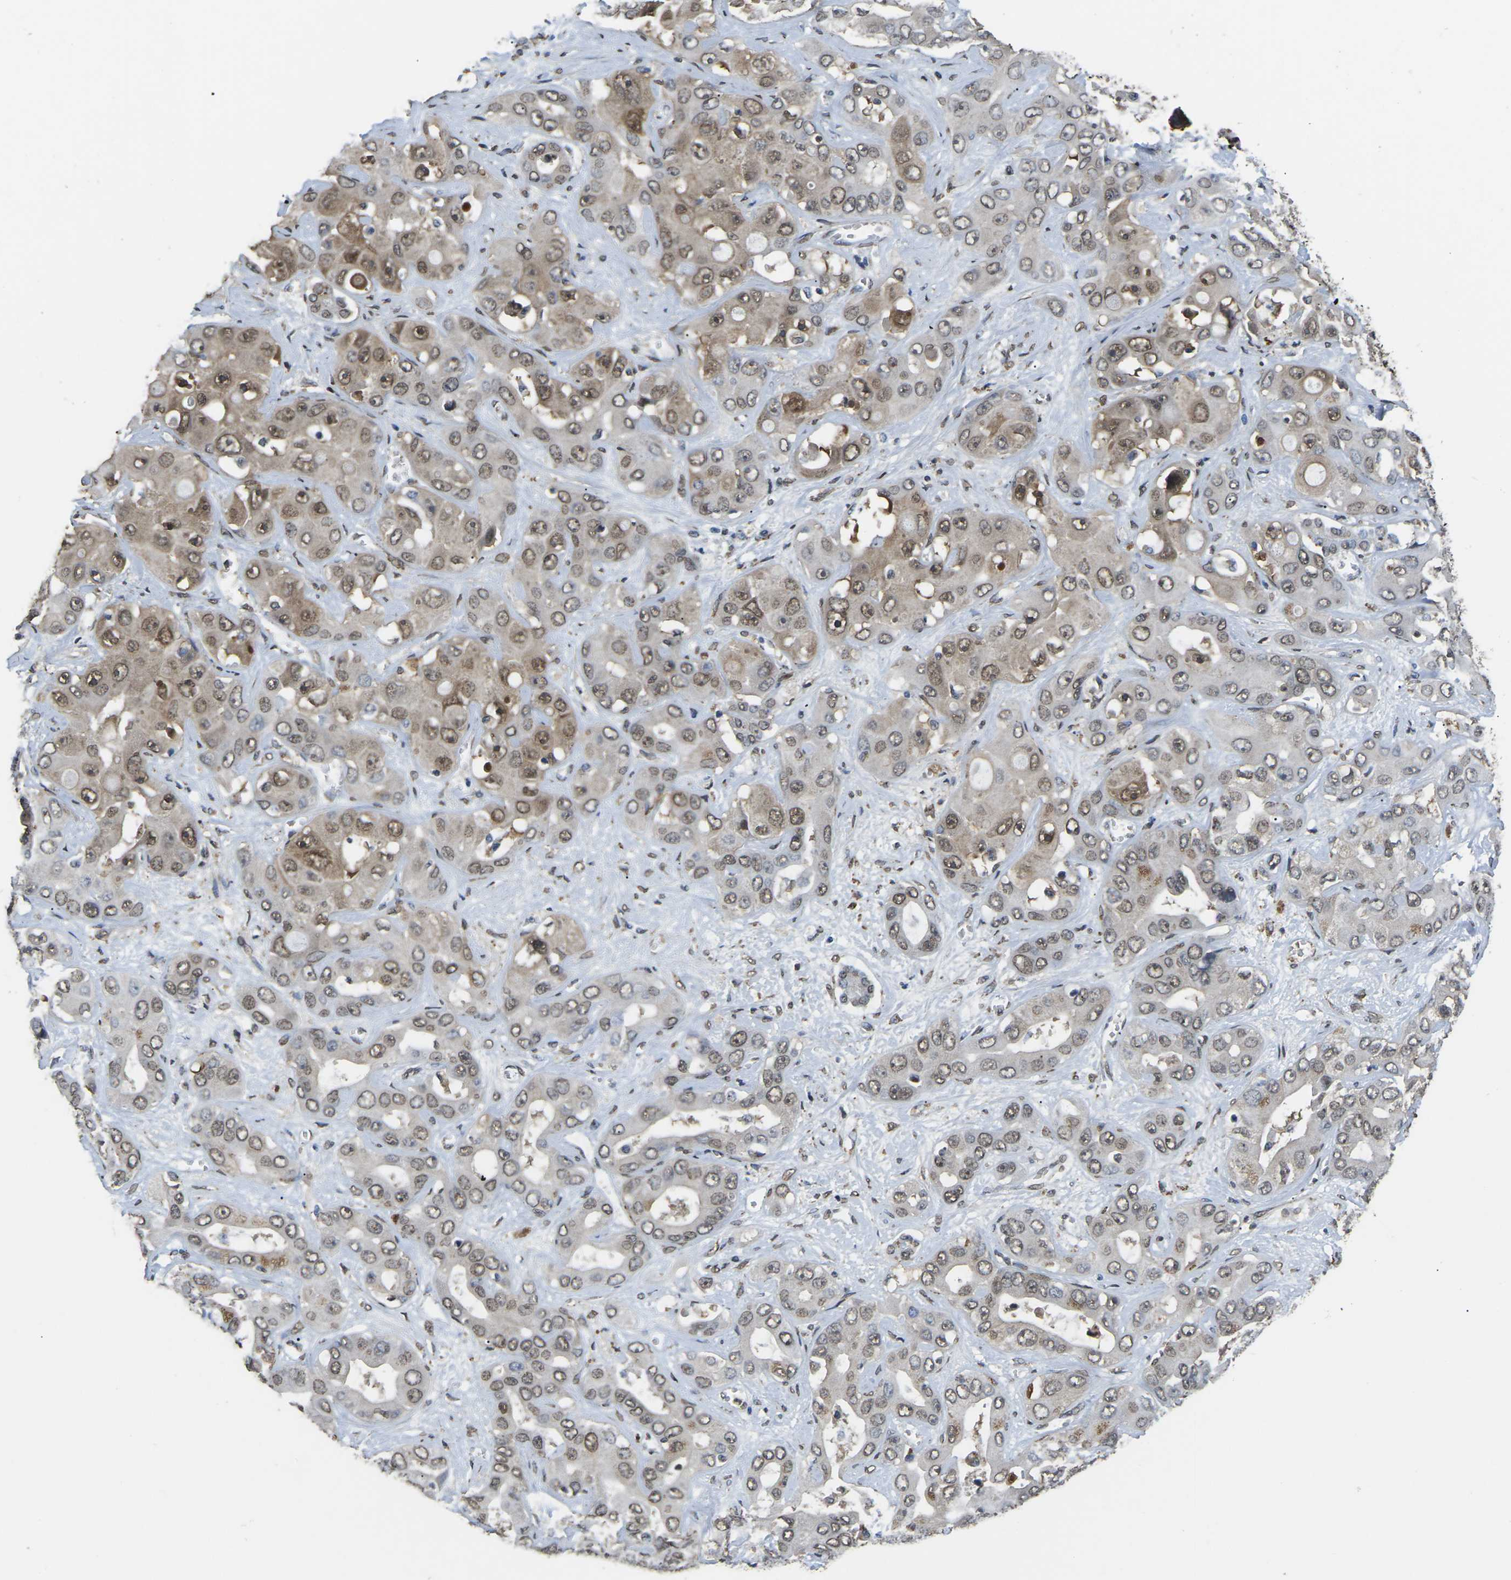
{"staining": {"intensity": "moderate", "quantity": "25%-75%", "location": "cytoplasmic/membranous,nuclear"}, "tissue": "liver cancer", "cell_type": "Tumor cells", "image_type": "cancer", "snomed": [{"axis": "morphology", "description": "Cholangiocarcinoma"}, {"axis": "topography", "description": "Liver"}], "caption": "An immunohistochemistry (IHC) micrograph of neoplastic tissue is shown. Protein staining in brown shows moderate cytoplasmic/membranous and nuclear positivity in liver cancer (cholangiocarcinoma) within tumor cells. Ihc stains the protein of interest in brown and the nuclei are stained blue.", "gene": "SCNN1B", "patient": {"sex": "female", "age": 52}}